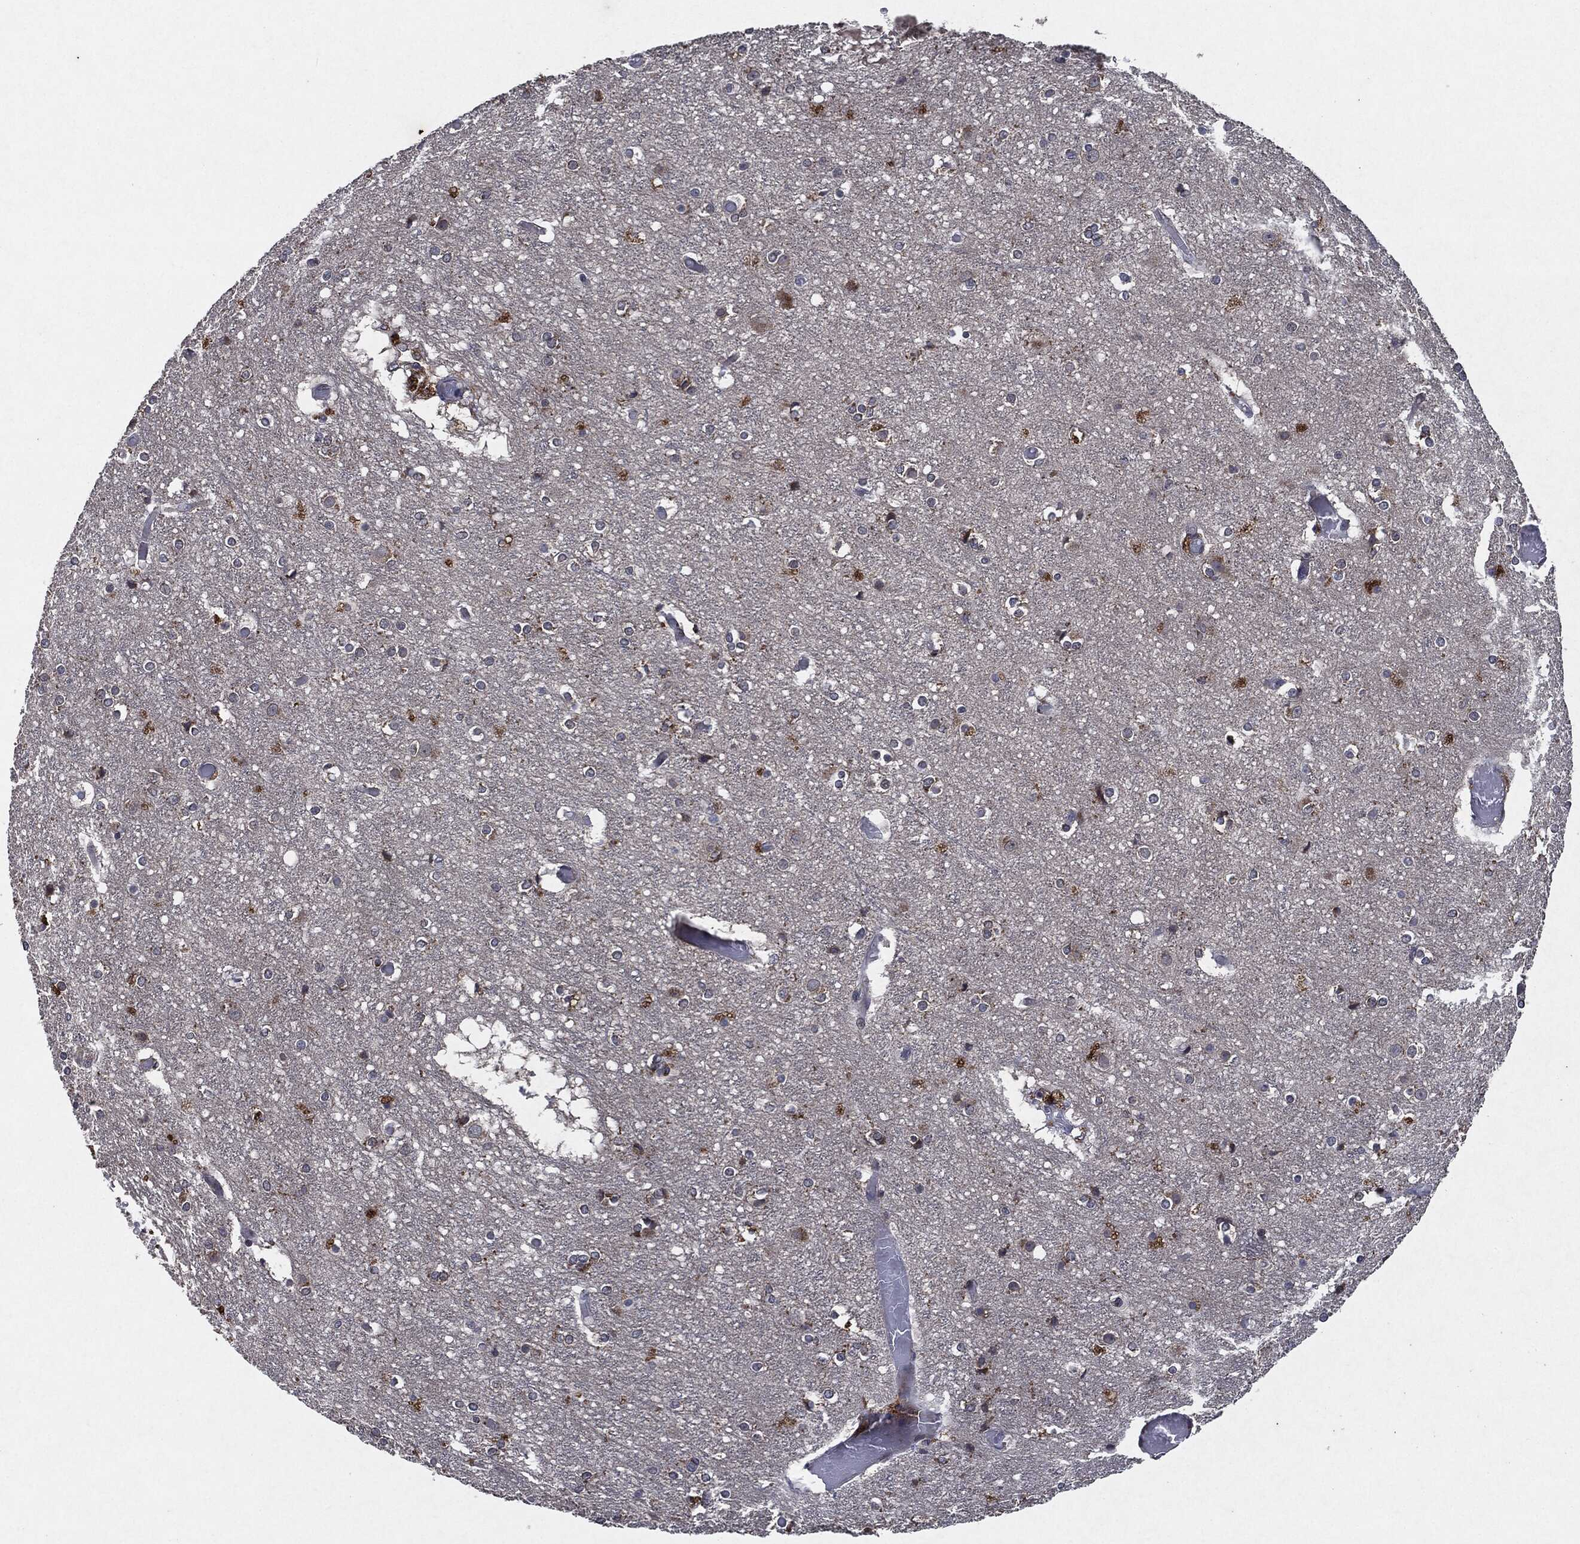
{"staining": {"intensity": "negative", "quantity": "none", "location": "none"}, "tissue": "cerebral cortex", "cell_type": "Endothelial cells", "image_type": "normal", "snomed": [{"axis": "morphology", "description": "Normal tissue, NOS"}, {"axis": "topography", "description": "Cerebral cortex"}], "caption": "Endothelial cells are negative for protein expression in unremarkable human cerebral cortex.", "gene": "SLC31A2", "patient": {"sex": "female", "age": 52}}